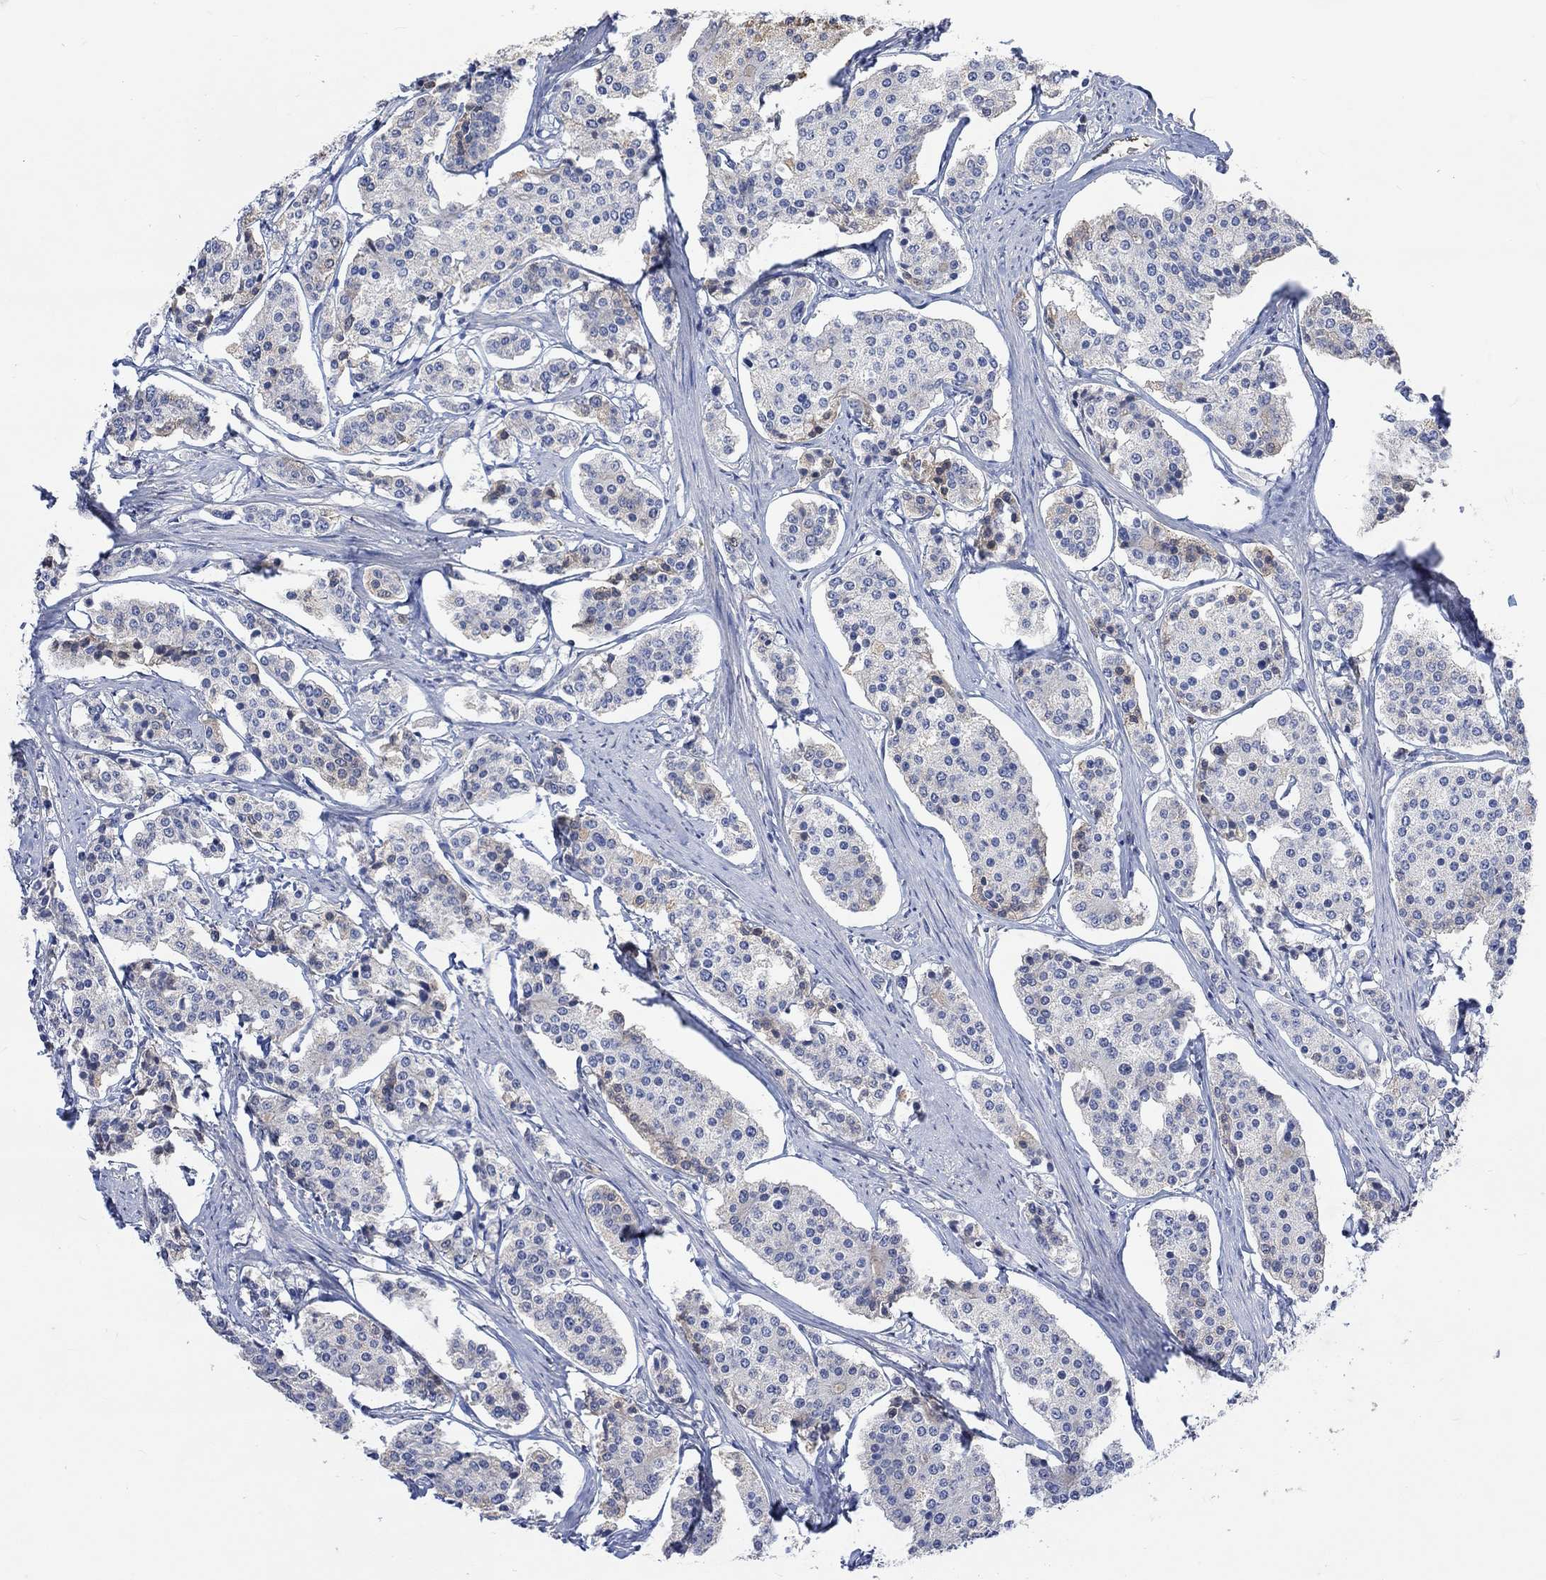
{"staining": {"intensity": "weak", "quantity": "25%-75%", "location": "cytoplasmic/membranous"}, "tissue": "carcinoid", "cell_type": "Tumor cells", "image_type": "cancer", "snomed": [{"axis": "morphology", "description": "Carcinoid, malignant, NOS"}, {"axis": "topography", "description": "Small intestine"}], "caption": "Immunohistochemical staining of human malignant carcinoid exhibits weak cytoplasmic/membranous protein positivity in about 25%-75% of tumor cells.", "gene": "MSTN", "patient": {"sex": "female", "age": 65}}